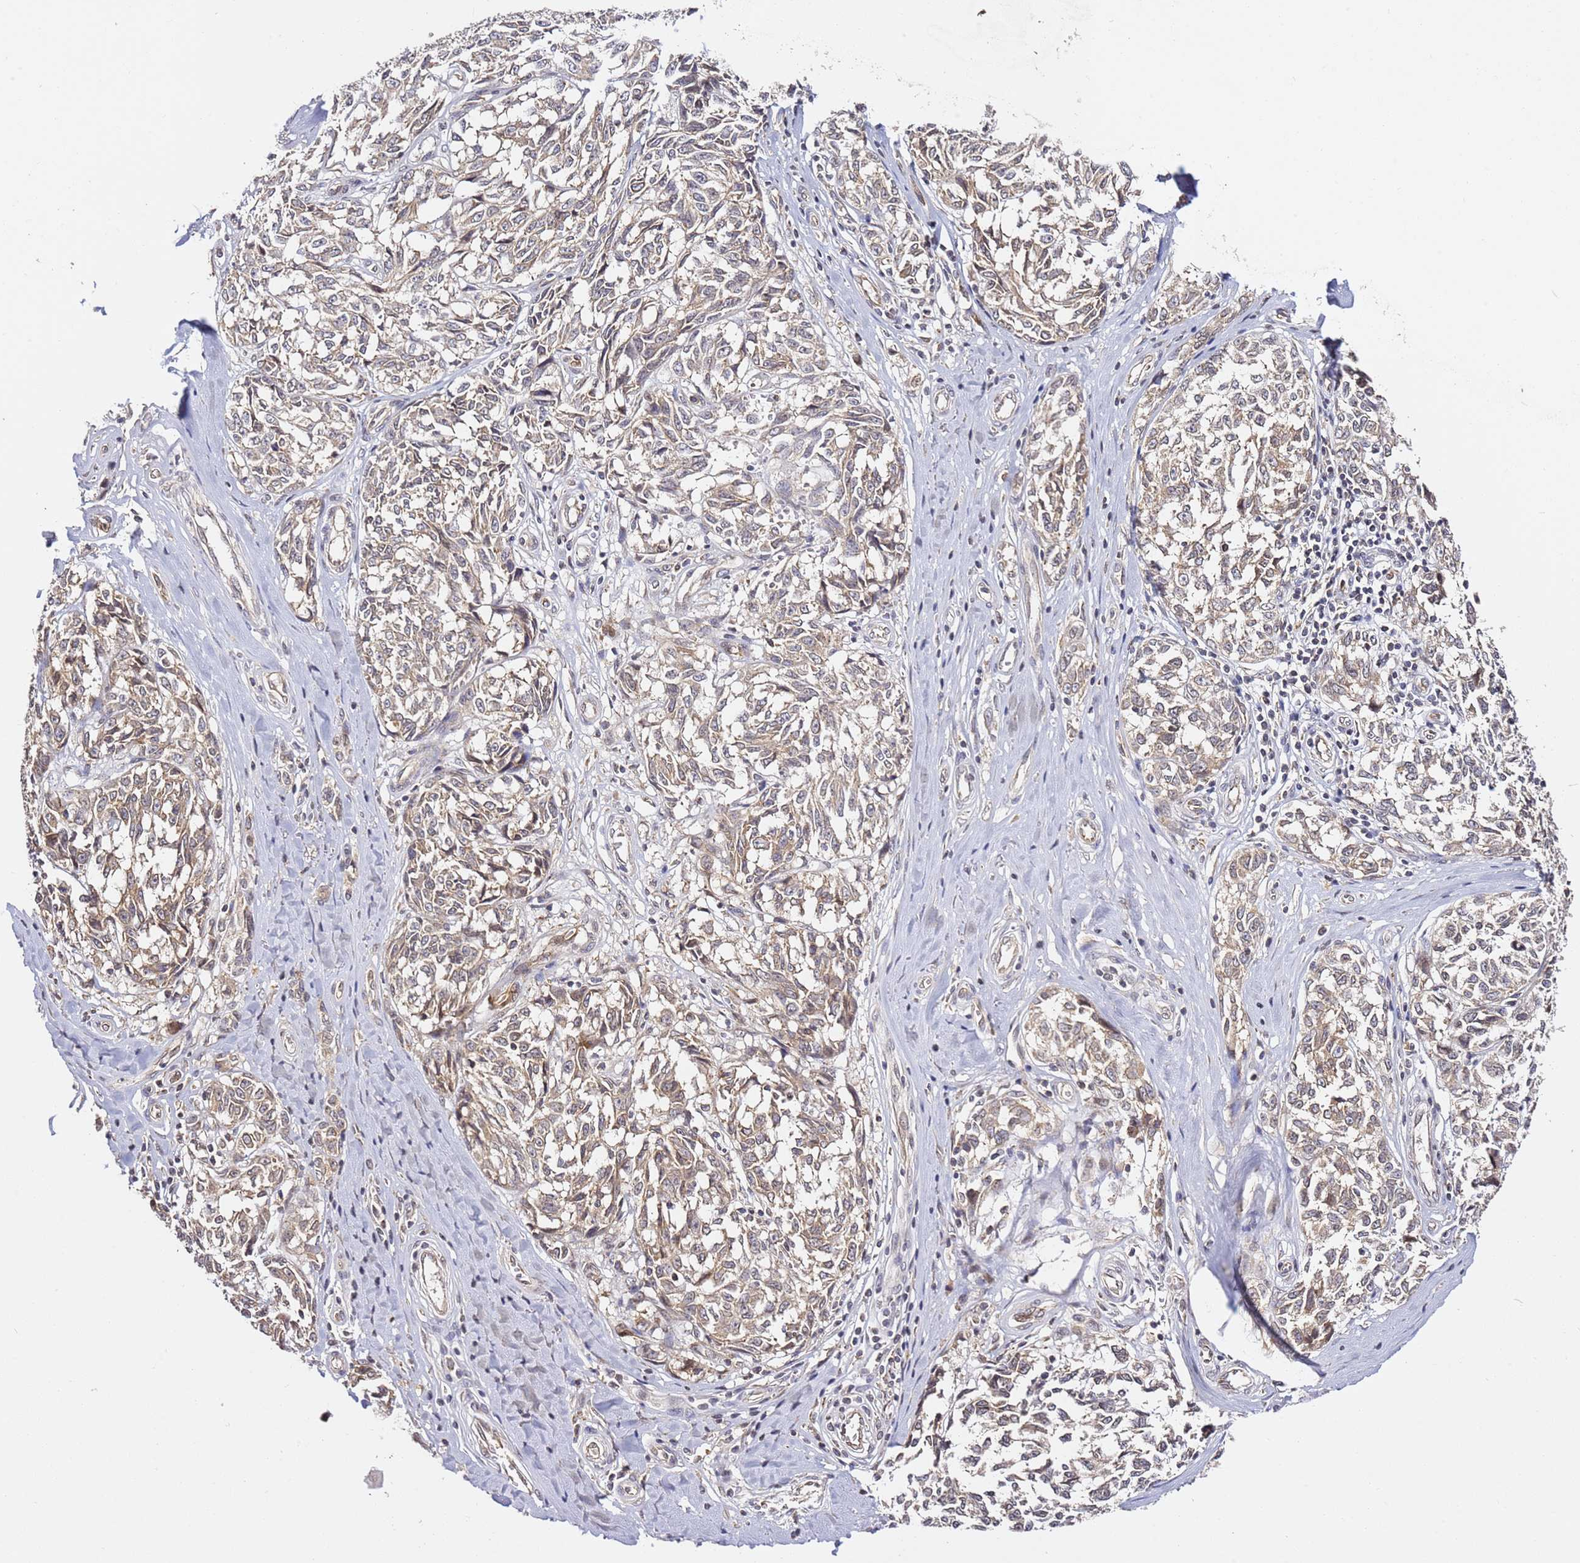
{"staining": {"intensity": "weak", "quantity": ">75%", "location": "cytoplasmic/membranous"}, "tissue": "melanoma", "cell_type": "Tumor cells", "image_type": "cancer", "snomed": [{"axis": "morphology", "description": "Normal tissue, NOS"}, {"axis": "morphology", "description": "Malignant melanoma, NOS"}, {"axis": "topography", "description": "Skin"}], "caption": "Weak cytoplasmic/membranous expression is seen in about >75% of tumor cells in melanoma. (DAB (3,3'-diaminobenzidine) IHC with brightfield microscopy, high magnification).", "gene": "OSBPL2", "patient": {"sex": "female", "age": 64}}